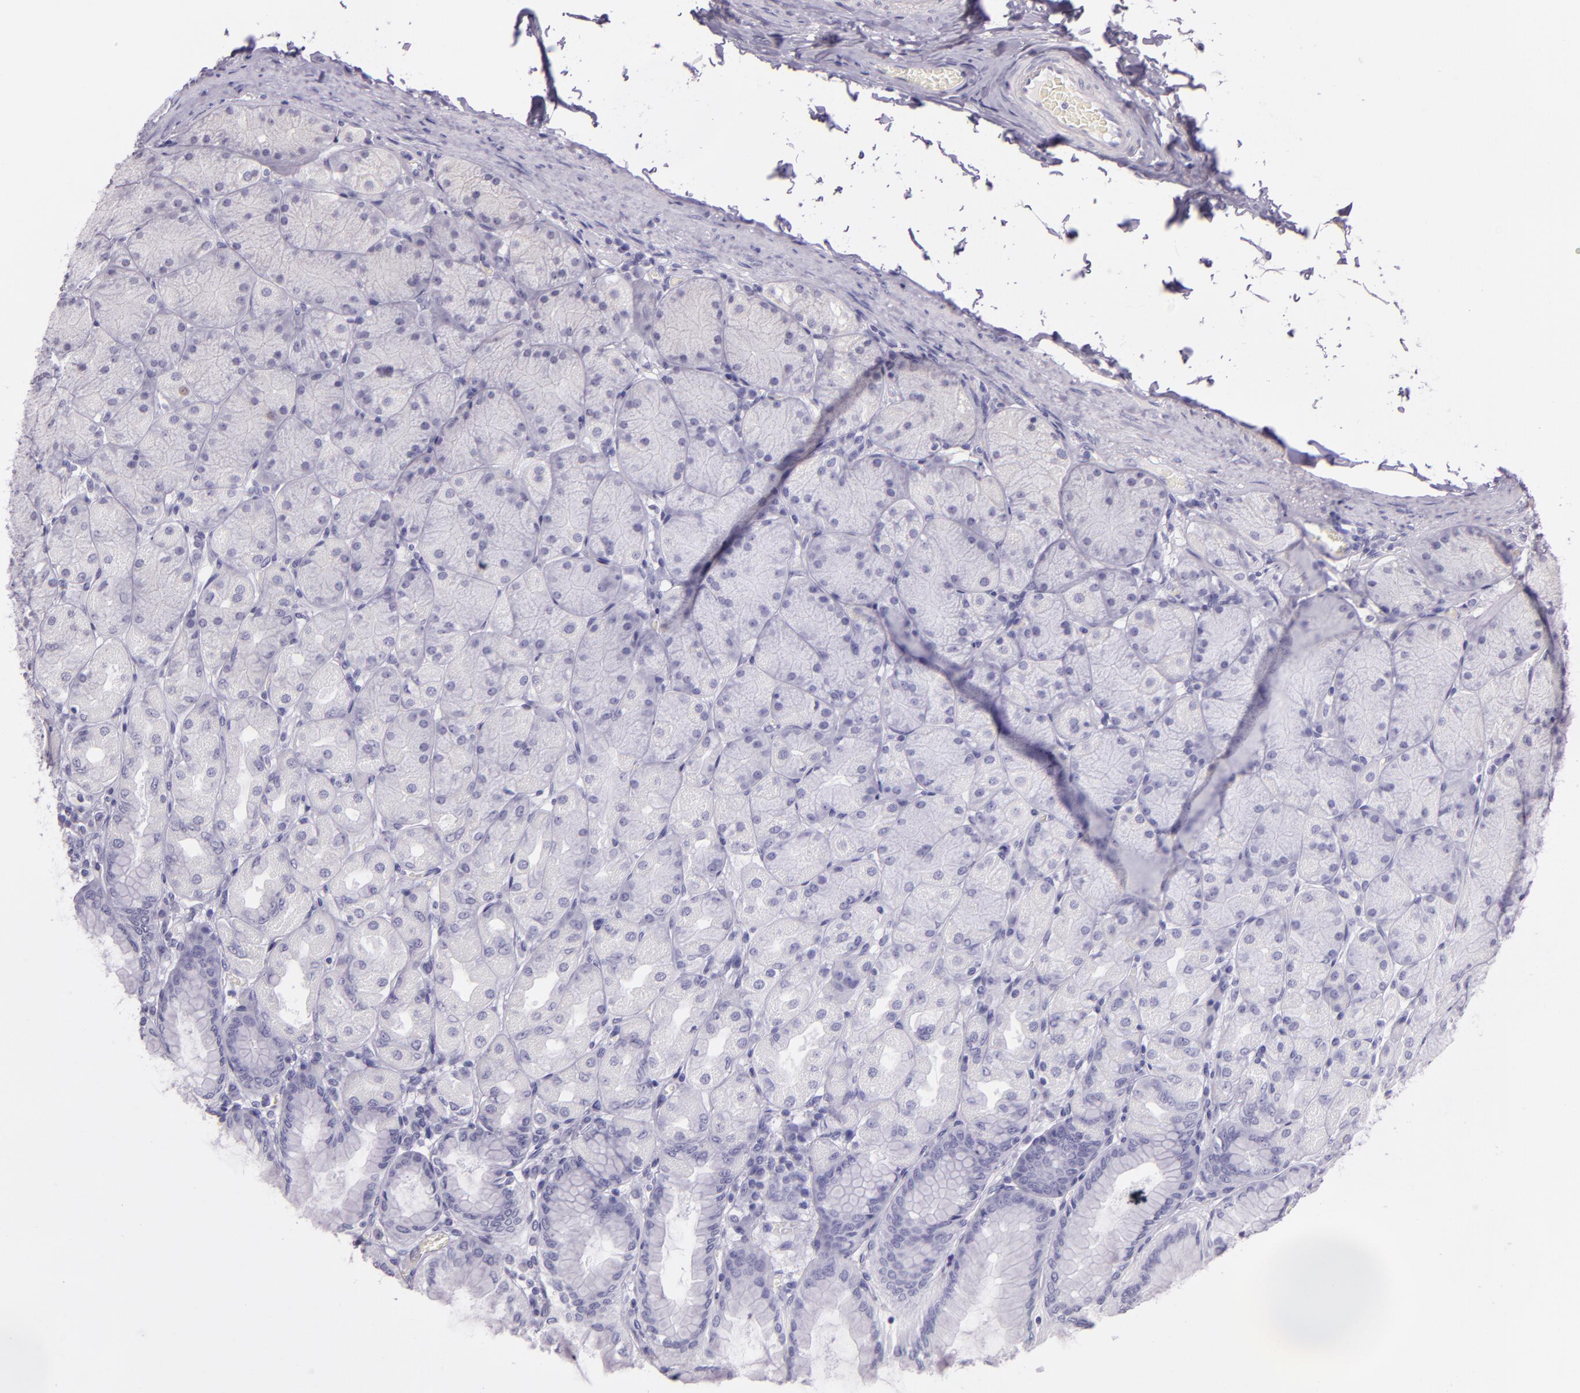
{"staining": {"intensity": "negative", "quantity": "none", "location": "none"}, "tissue": "stomach", "cell_type": "Glandular cells", "image_type": "normal", "snomed": [{"axis": "morphology", "description": "Normal tissue, NOS"}, {"axis": "topography", "description": "Stomach, upper"}], "caption": "IHC image of normal human stomach stained for a protein (brown), which demonstrates no staining in glandular cells.", "gene": "ARMH4", "patient": {"sex": "female", "age": 56}}